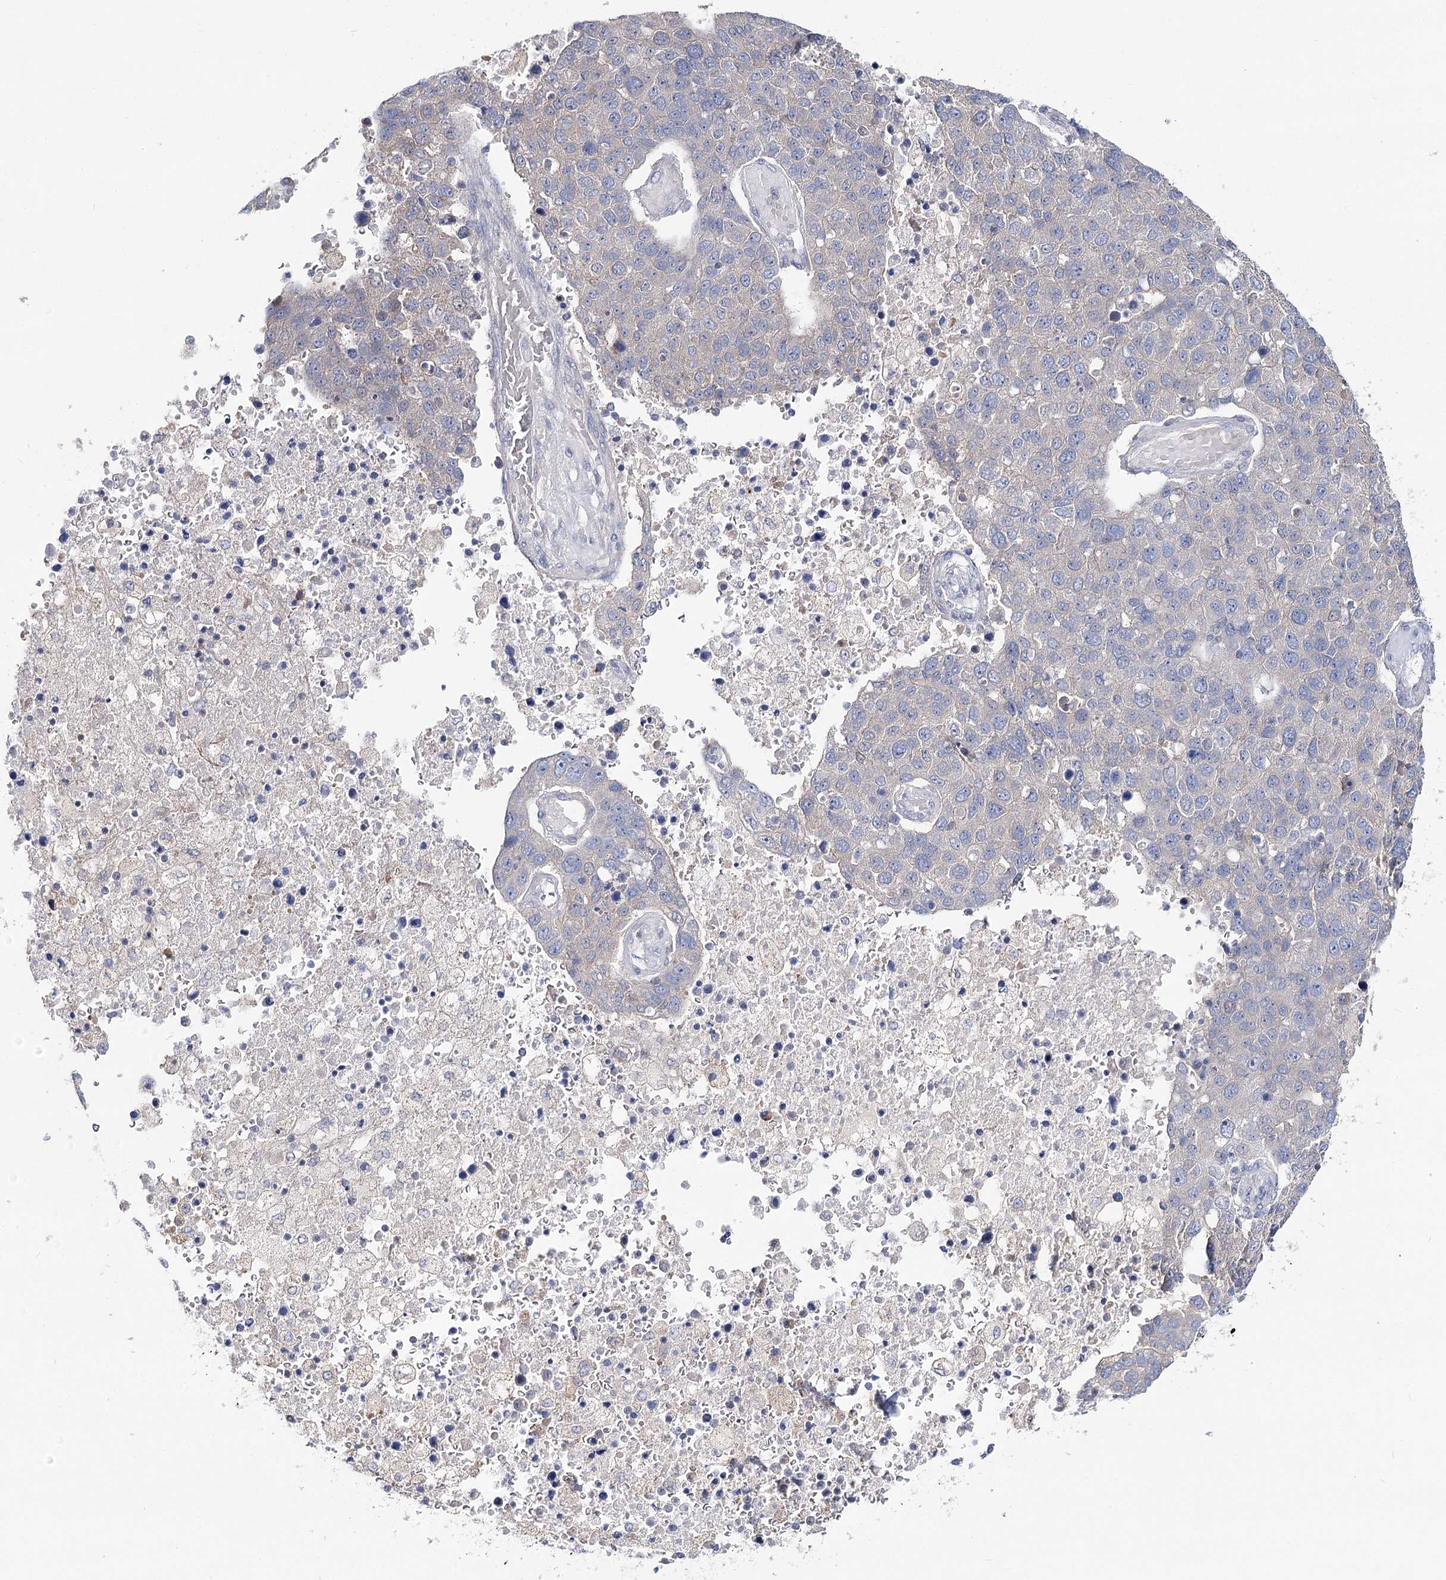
{"staining": {"intensity": "negative", "quantity": "none", "location": "none"}, "tissue": "pancreatic cancer", "cell_type": "Tumor cells", "image_type": "cancer", "snomed": [{"axis": "morphology", "description": "Adenocarcinoma, NOS"}, {"axis": "topography", "description": "Pancreas"}], "caption": "The histopathology image exhibits no staining of tumor cells in pancreatic cancer.", "gene": "UGP2", "patient": {"sex": "female", "age": 61}}